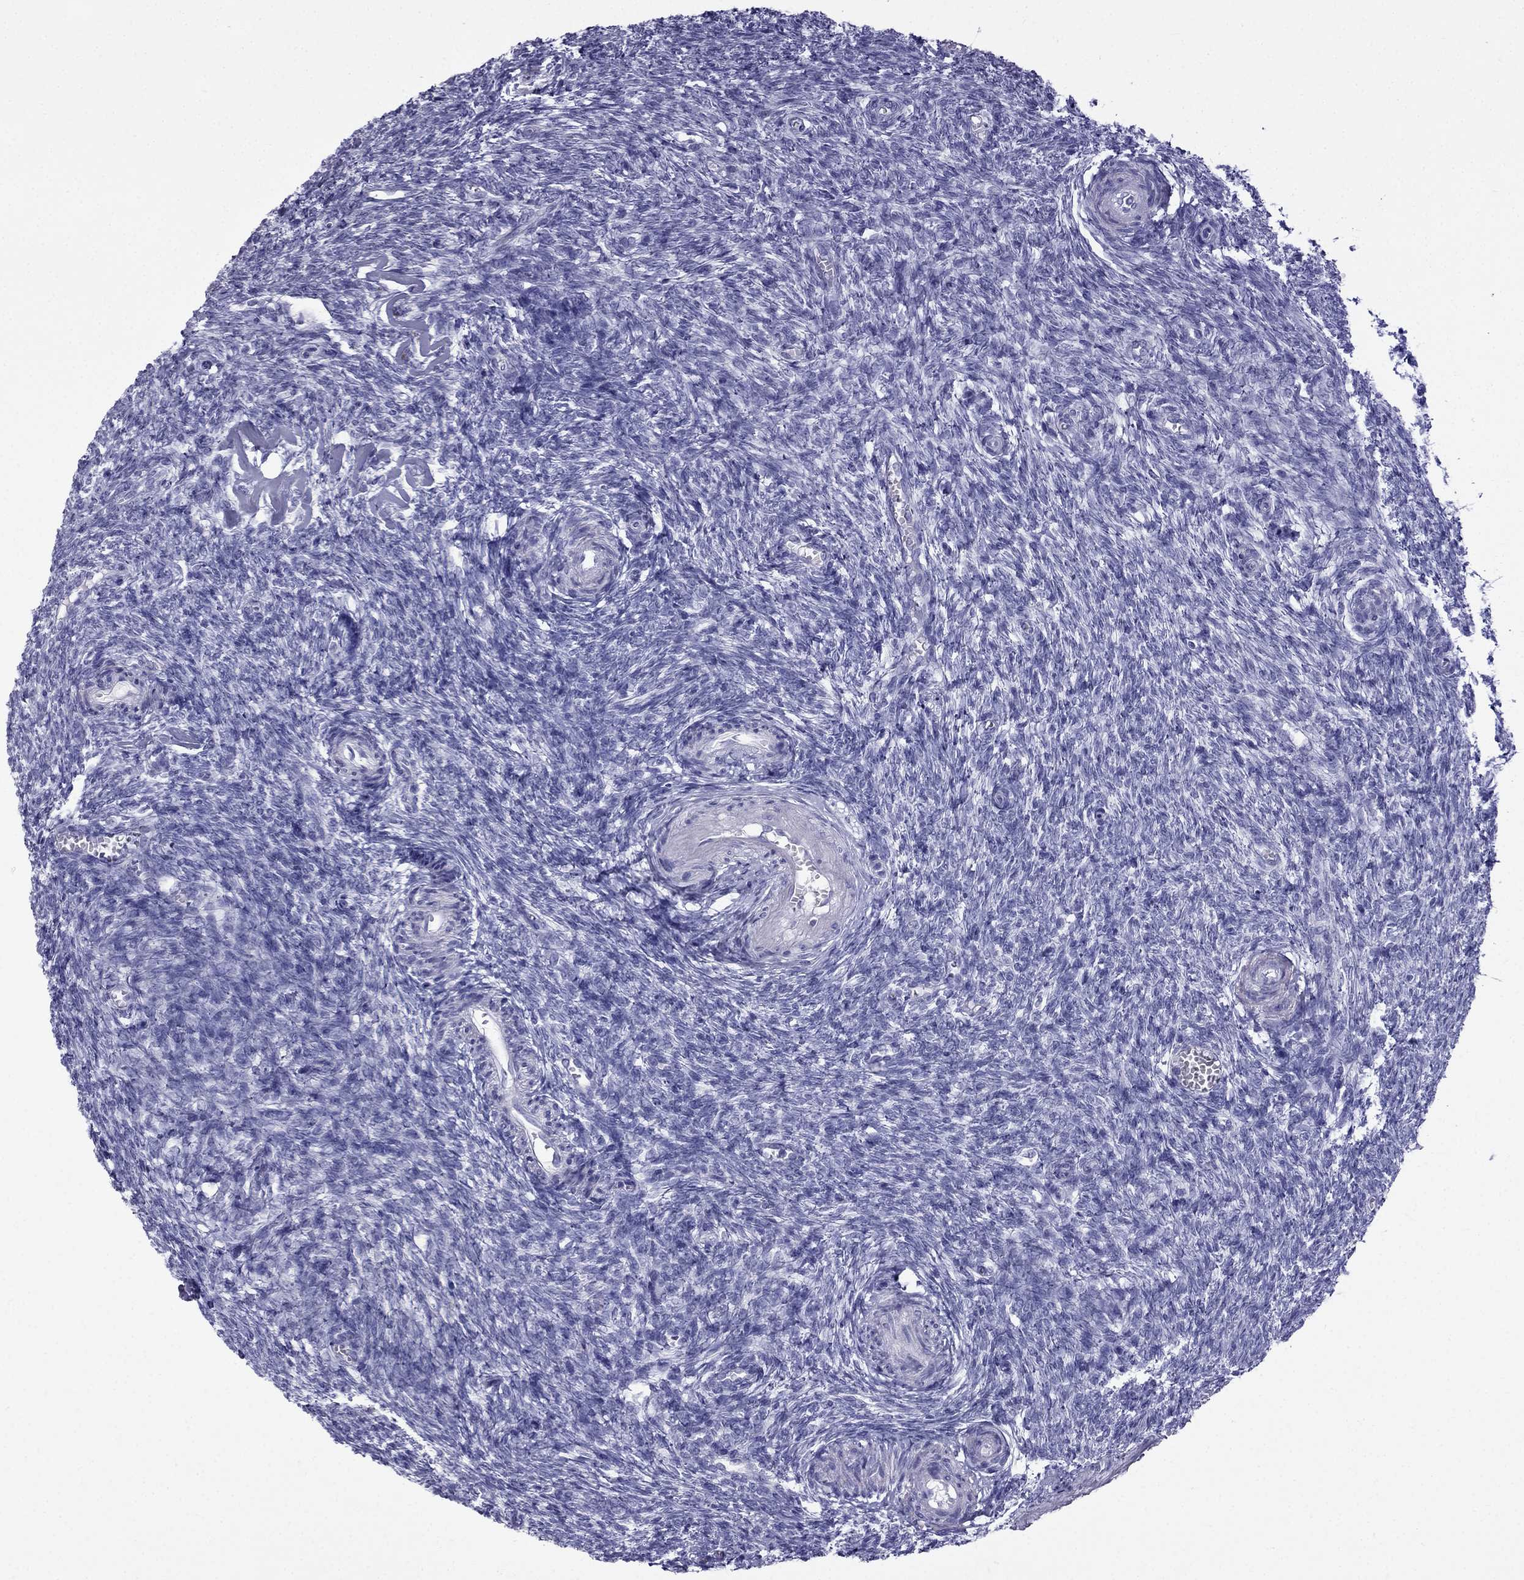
{"staining": {"intensity": "negative", "quantity": "none", "location": "none"}, "tissue": "ovary", "cell_type": "Follicle cells", "image_type": "normal", "snomed": [{"axis": "morphology", "description": "Normal tissue, NOS"}, {"axis": "topography", "description": "Ovary"}], "caption": "Immunohistochemistry (IHC) photomicrograph of unremarkable ovary: human ovary stained with DAB demonstrates no significant protein positivity in follicle cells.", "gene": "TFF3", "patient": {"sex": "female", "age": 43}}